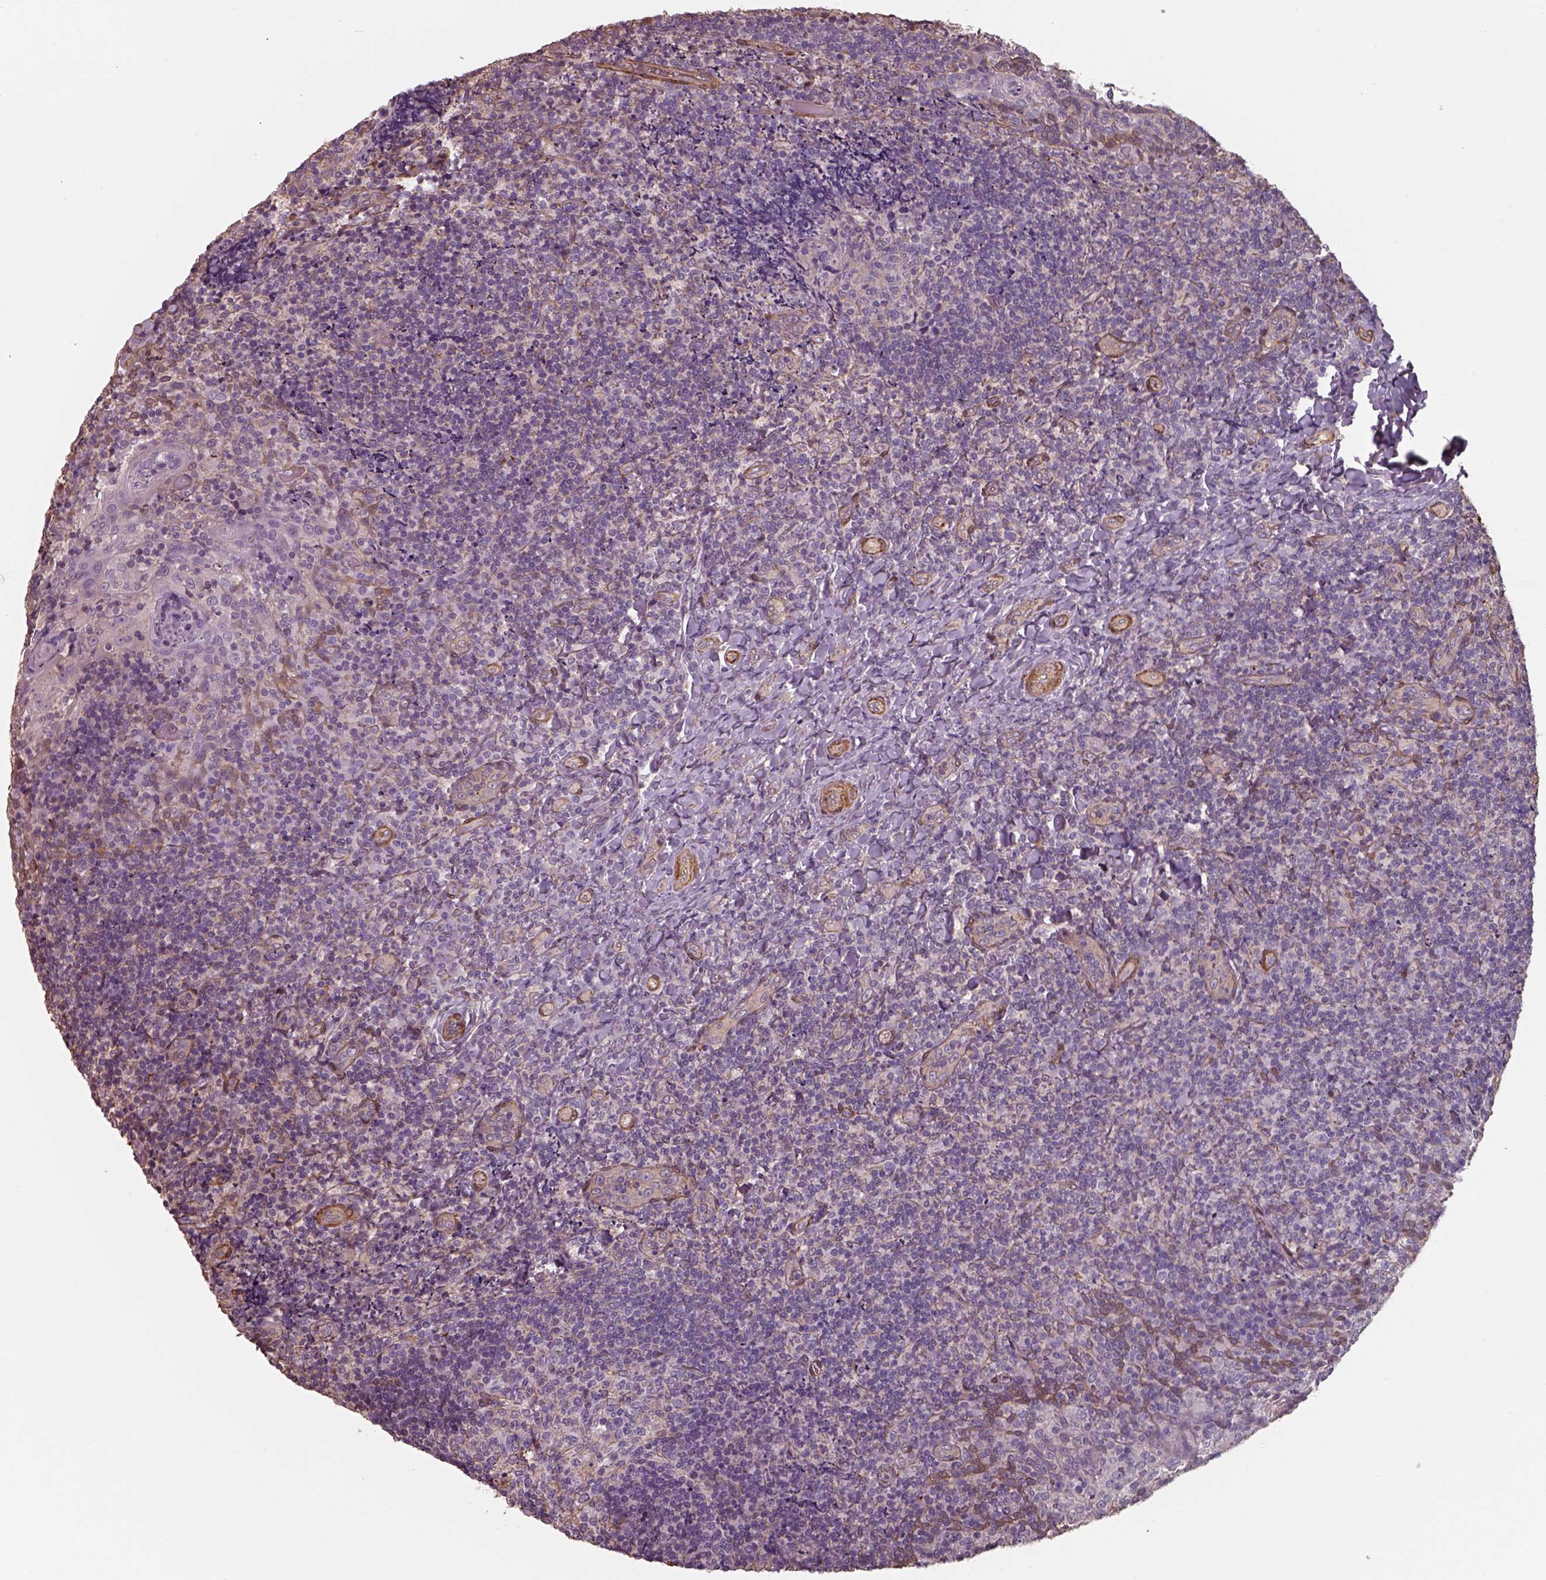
{"staining": {"intensity": "weak", "quantity": ">75%", "location": "cytoplasmic/membranous"}, "tissue": "tonsil", "cell_type": "Germinal center cells", "image_type": "normal", "snomed": [{"axis": "morphology", "description": "Normal tissue, NOS"}, {"axis": "topography", "description": "Tonsil"}], "caption": "Approximately >75% of germinal center cells in benign human tonsil exhibit weak cytoplasmic/membranous protein staining as visualized by brown immunohistochemical staining.", "gene": "ISYNA1", "patient": {"sex": "female", "age": 10}}